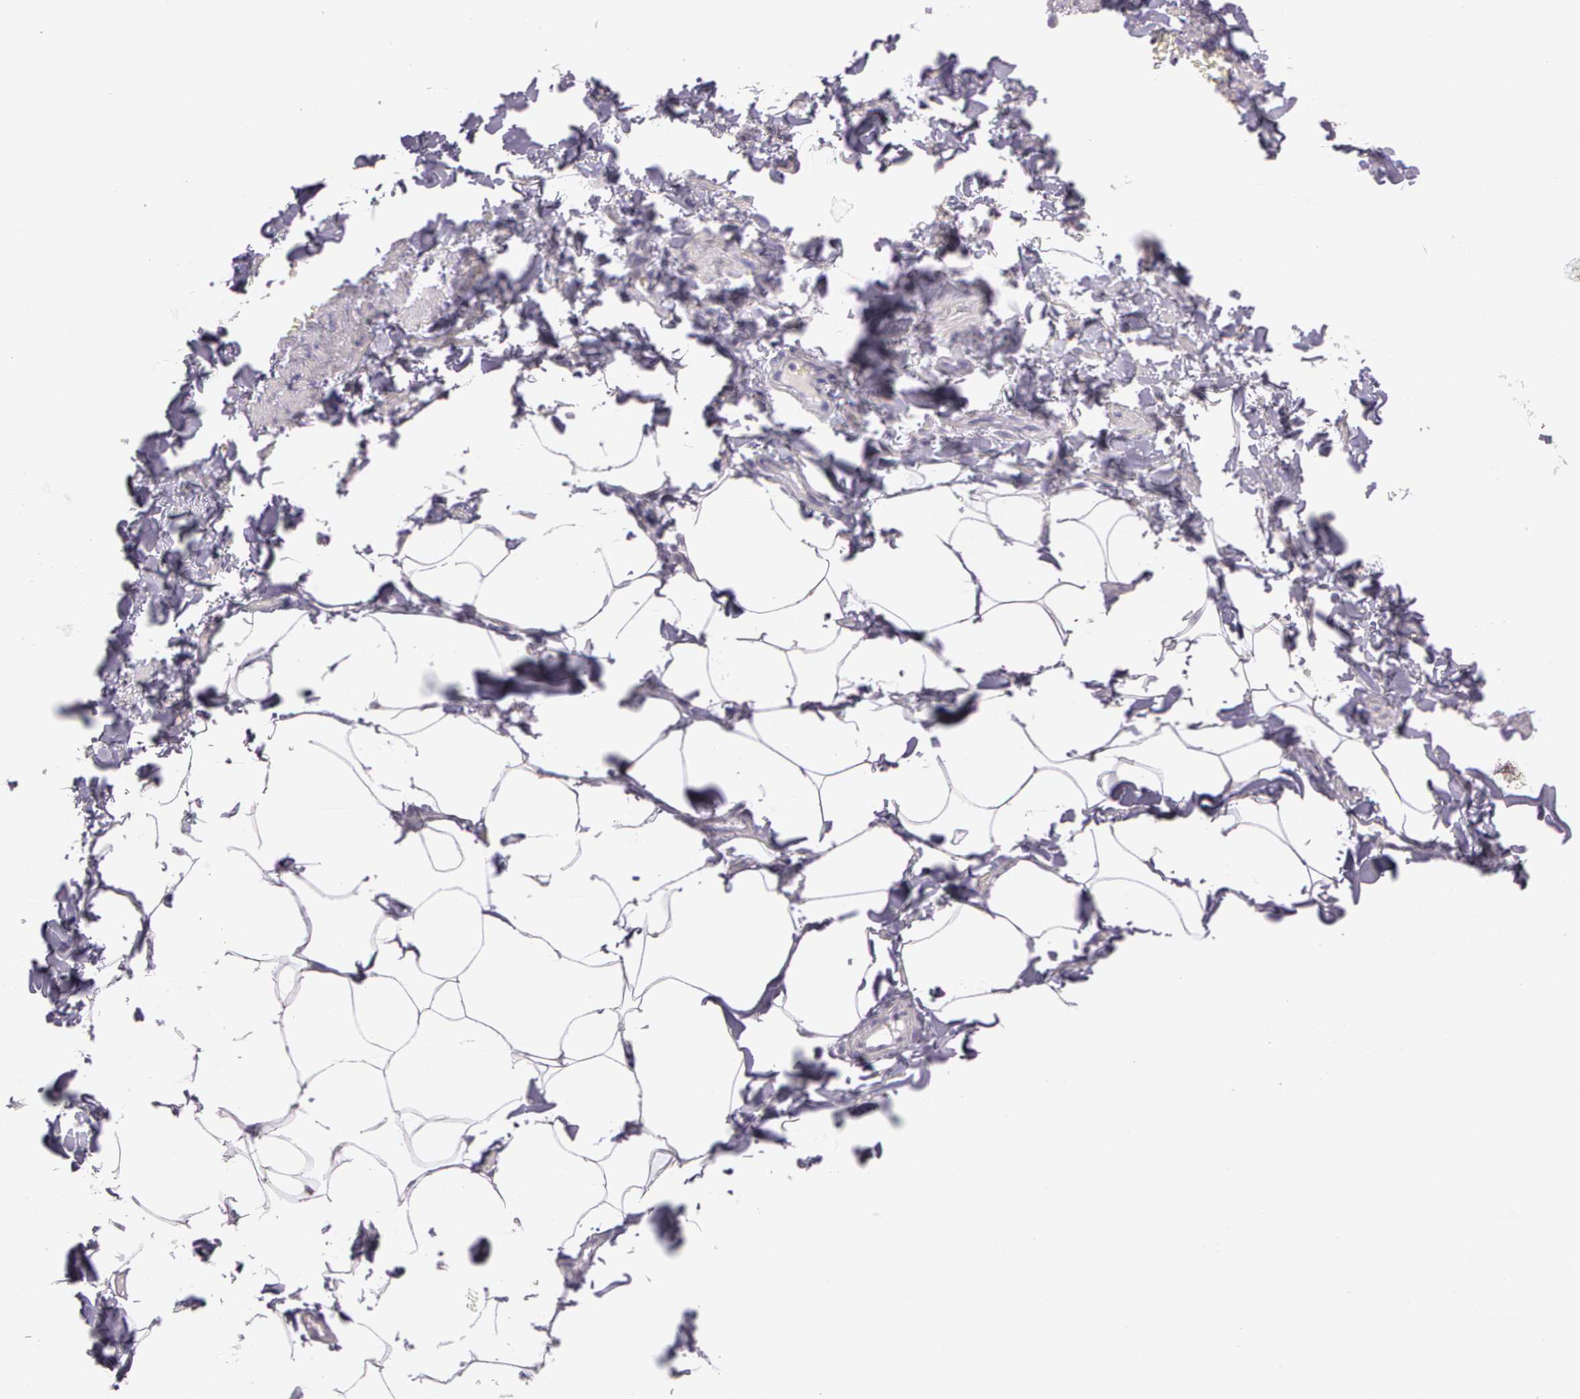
{"staining": {"intensity": "negative", "quantity": "none", "location": "none"}, "tissue": "adipose tissue", "cell_type": "Adipocytes", "image_type": "normal", "snomed": [{"axis": "morphology", "description": "Normal tissue, NOS"}, {"axis": "topography", "description": "Vascular tissue"}], "caption": "This is an immunohistochemistry micrograph of unremarkable human adipose tissue. There is no staining in adipocytes.", "gene": "OTC", "patient": {"sex": "male", "age": 41}}